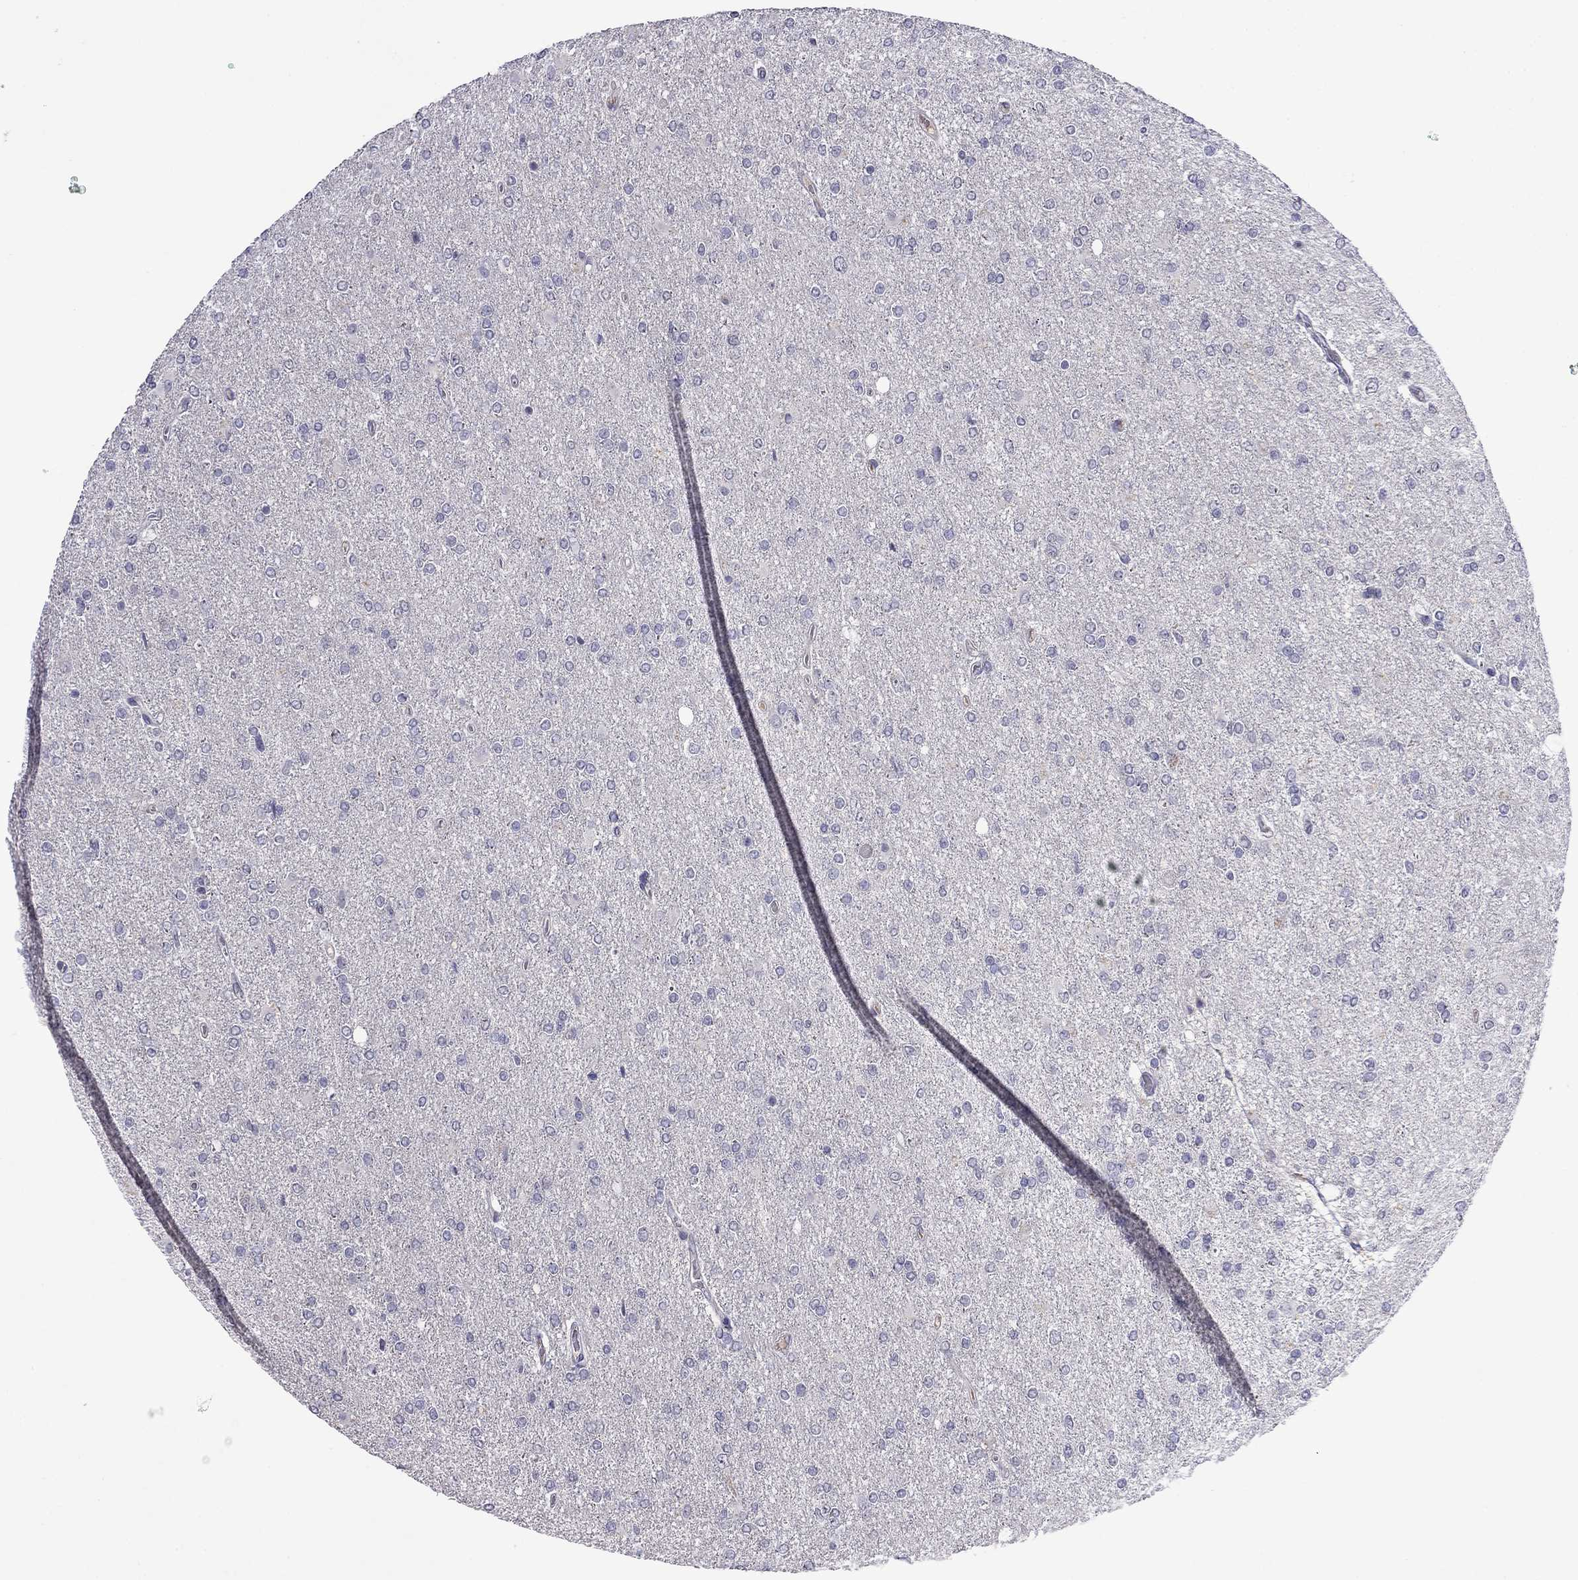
{"staining": {"intensity": "negative", "quantity": "none", "location": "none"}, "tissue": "glioma", "cell_type": "Tumor cells", "image_type": "cancer", "snomed": [{"axis": "morphology", "description": "Glioma, malignant, High grade"}, {"axis": "topography", "description": "Cerebral cortex"}], "caption": "Human malignant glioma (high-grade) stained for a protein using IHC displays no positivity in tumor cells.", "gene": "STAR", "patient": {"sex": "male", "age": 70}}